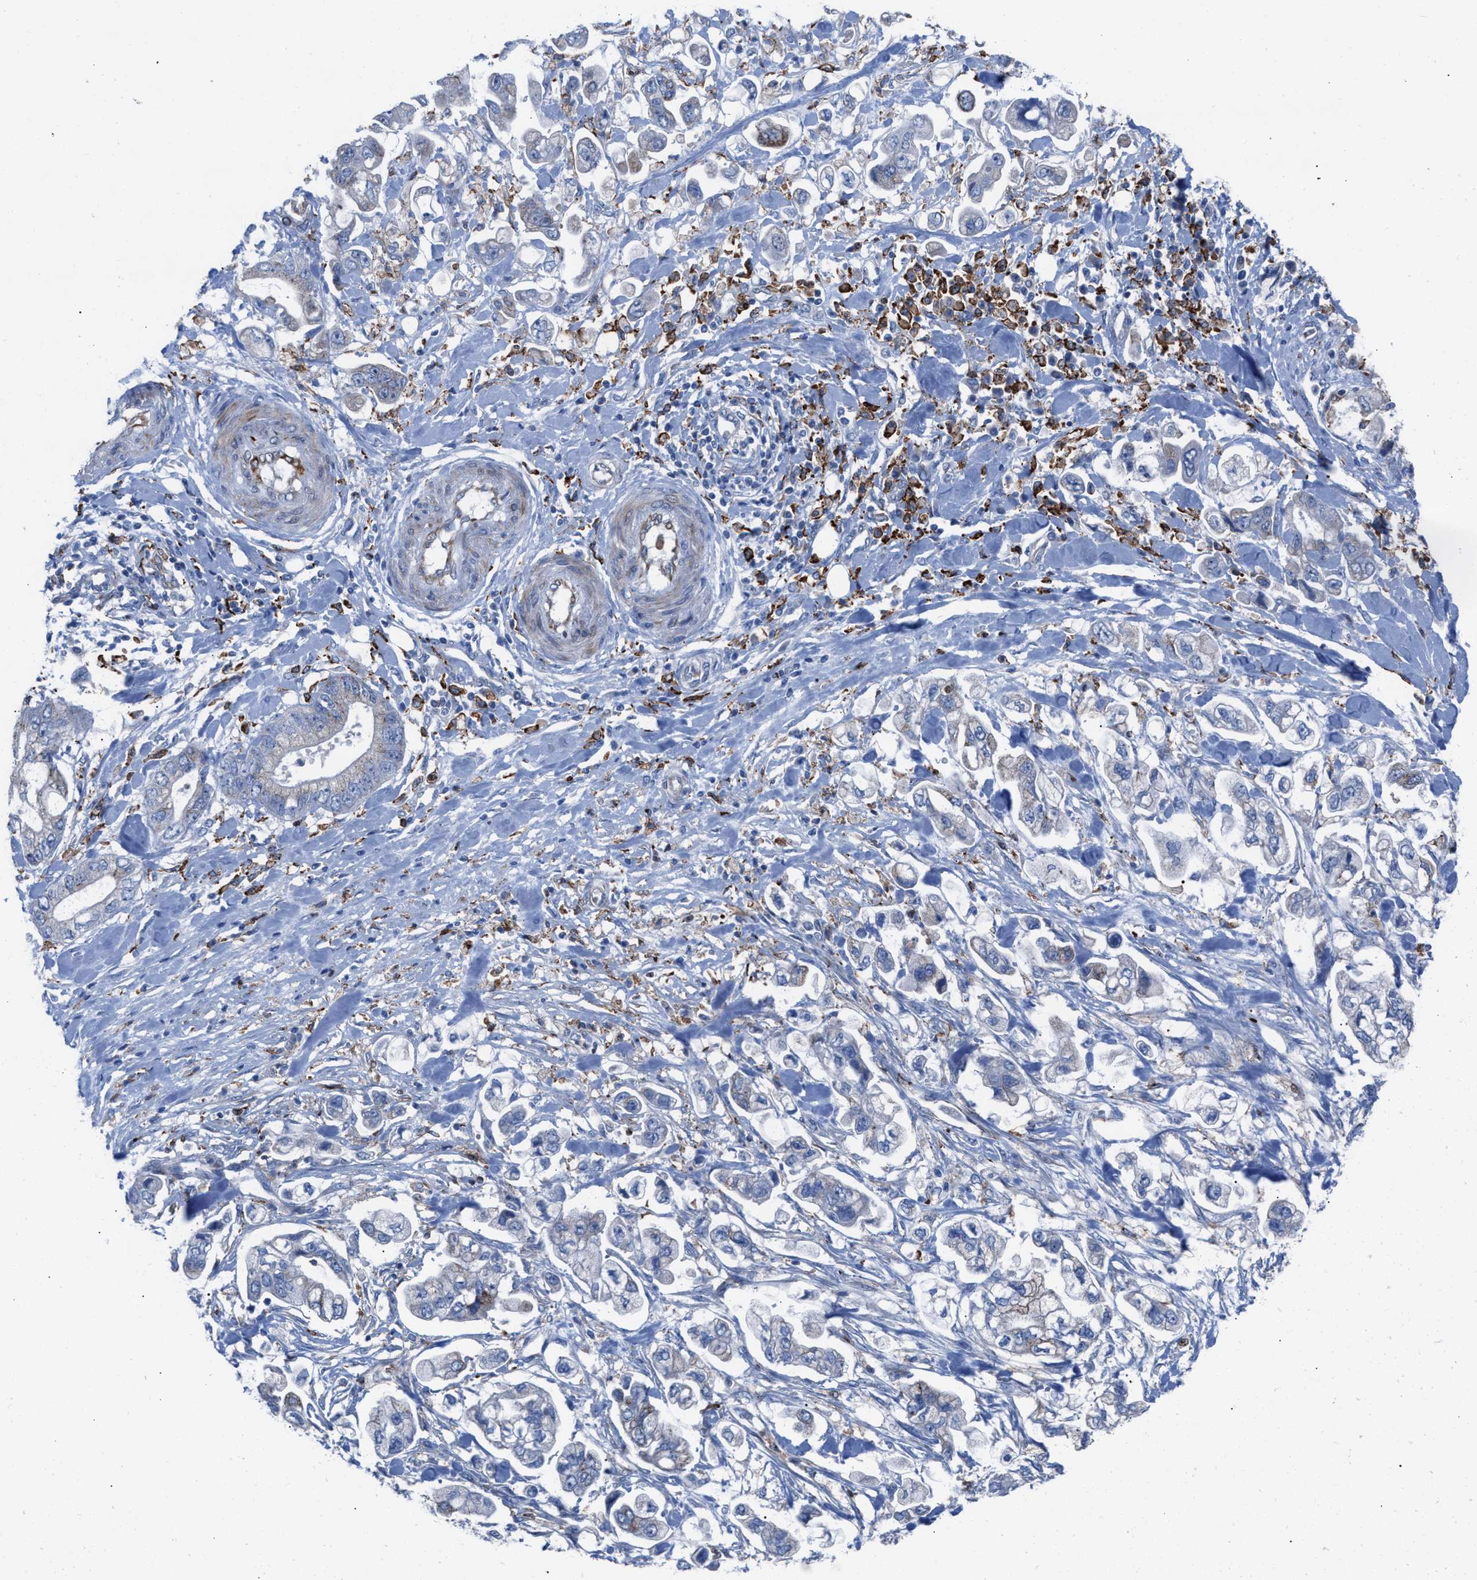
{"staining": {"intensity": "negative", "quantity": "none", "location": "none"}, "tissue": "stomach cancer", "cell_type": "Tumor cells", "image_type": "cancer", "snomed": [{"axis": "morphology", "description": "Normal tissue, NOS"}, {"axis": "morphology", "description": "Adenocarcinoma, NOS"}, {"axis": "topography", "description": "Stomach"}], "caption": "The immunohistochemistry (IHC) photomicrograph has no significant staining in tumor cells of stomach adenocarcinoma tissue. (IHC, brightfield microscopy, high magnification).", "gene": "SLC47A1", "patient": {"sex": "male", "age": 62}}